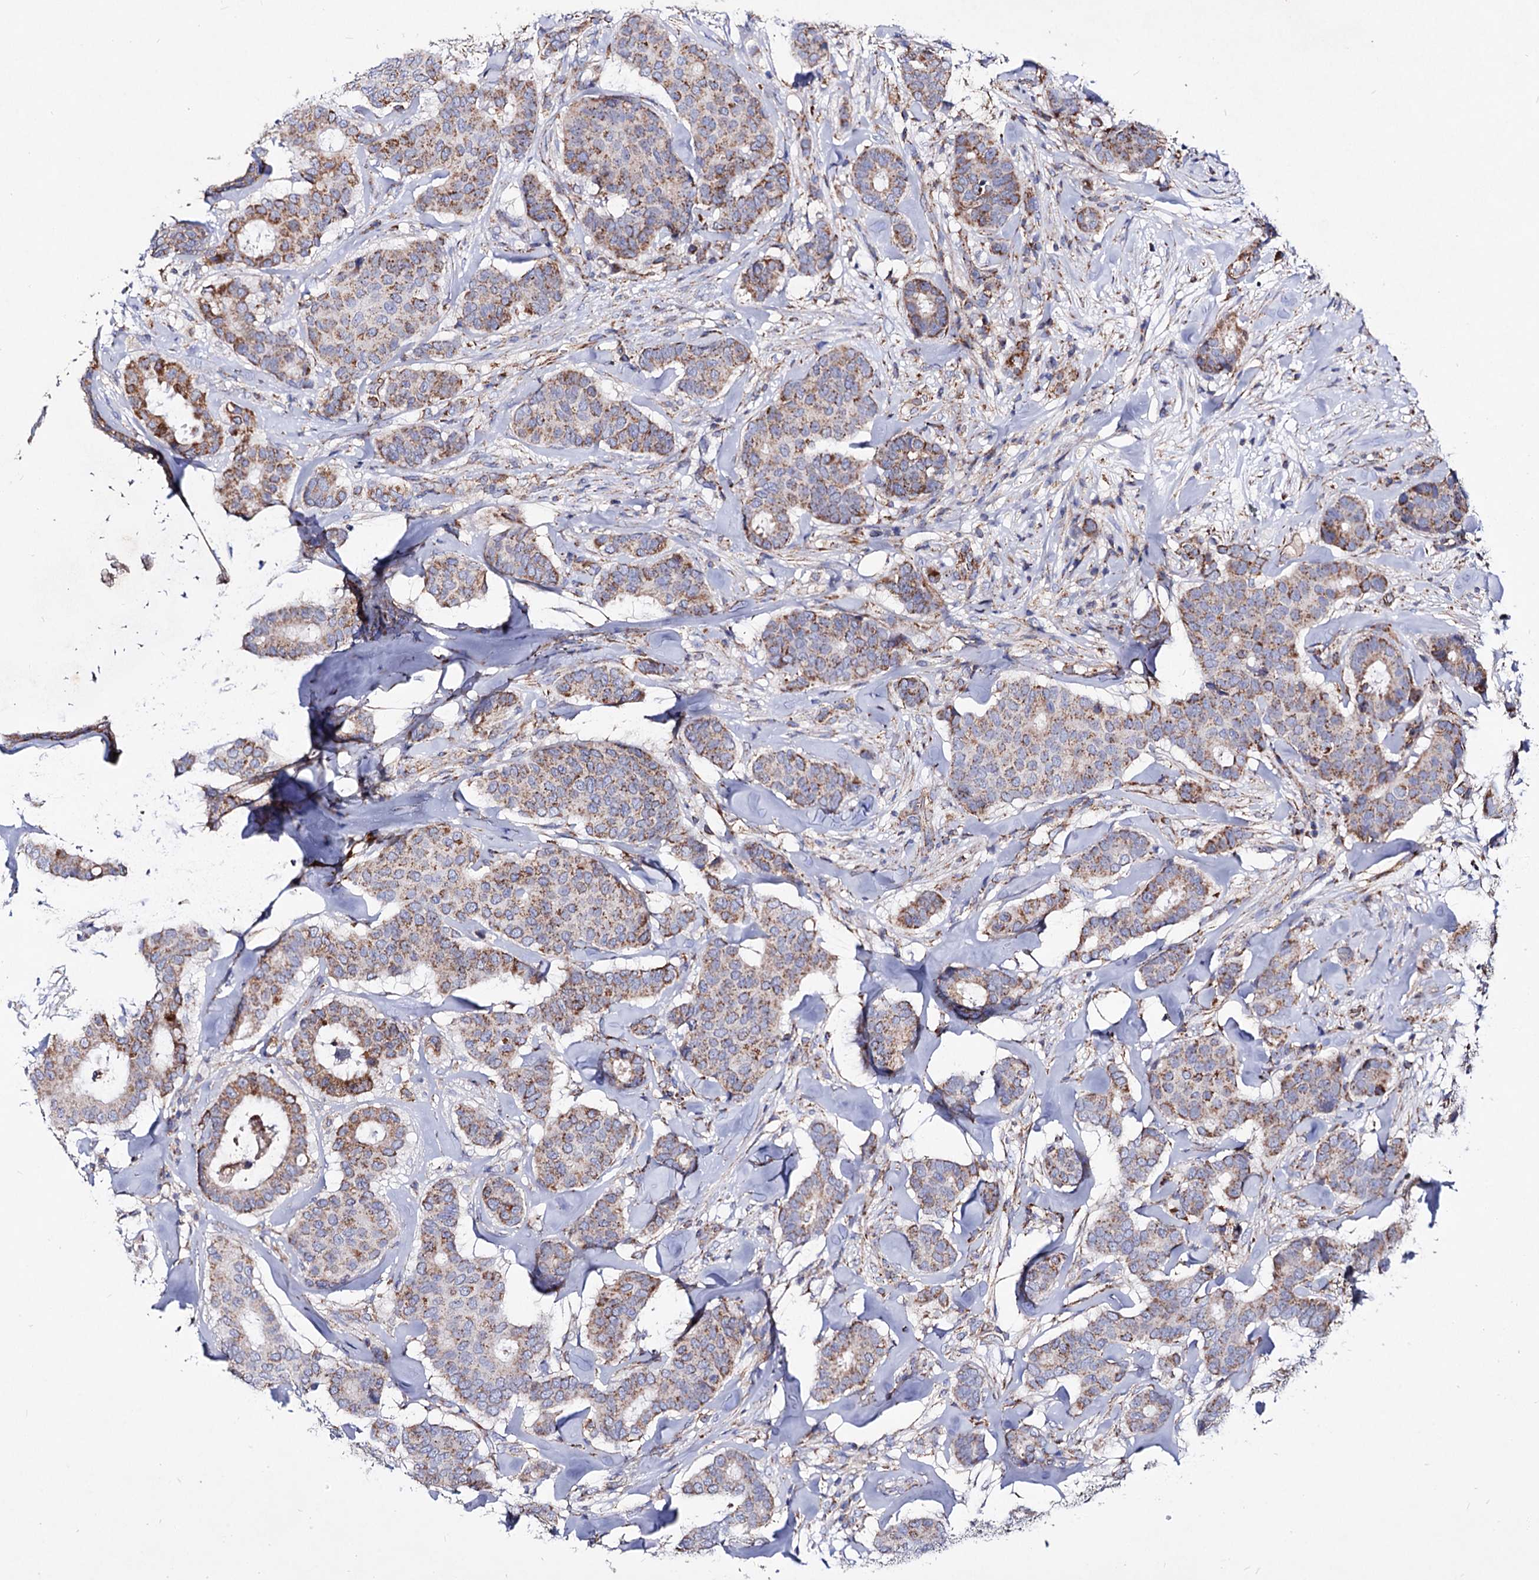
{"staining": {"intensity": "moderate", "quantity": "<25%", "location": "cytoplasmic/membranous"}, "tissue": "breast cancer", "cell_type": "Tumor cells", "image_type": "cancer", "snomed": [{"axis": "morphology", "description": "Duct carcinoma"}, {"axis": "topography", "description": "Breast"}], "caption": "The photomicrograph exhibits immunohistochemical staining of breast invasive ductal carcinoma. There is moderate cytoplasmic/membranous positivity is identified in approximately <25% of tumor cells.", "gene": "ACAD9", "patient": {"sex": "female", "age": 75}}